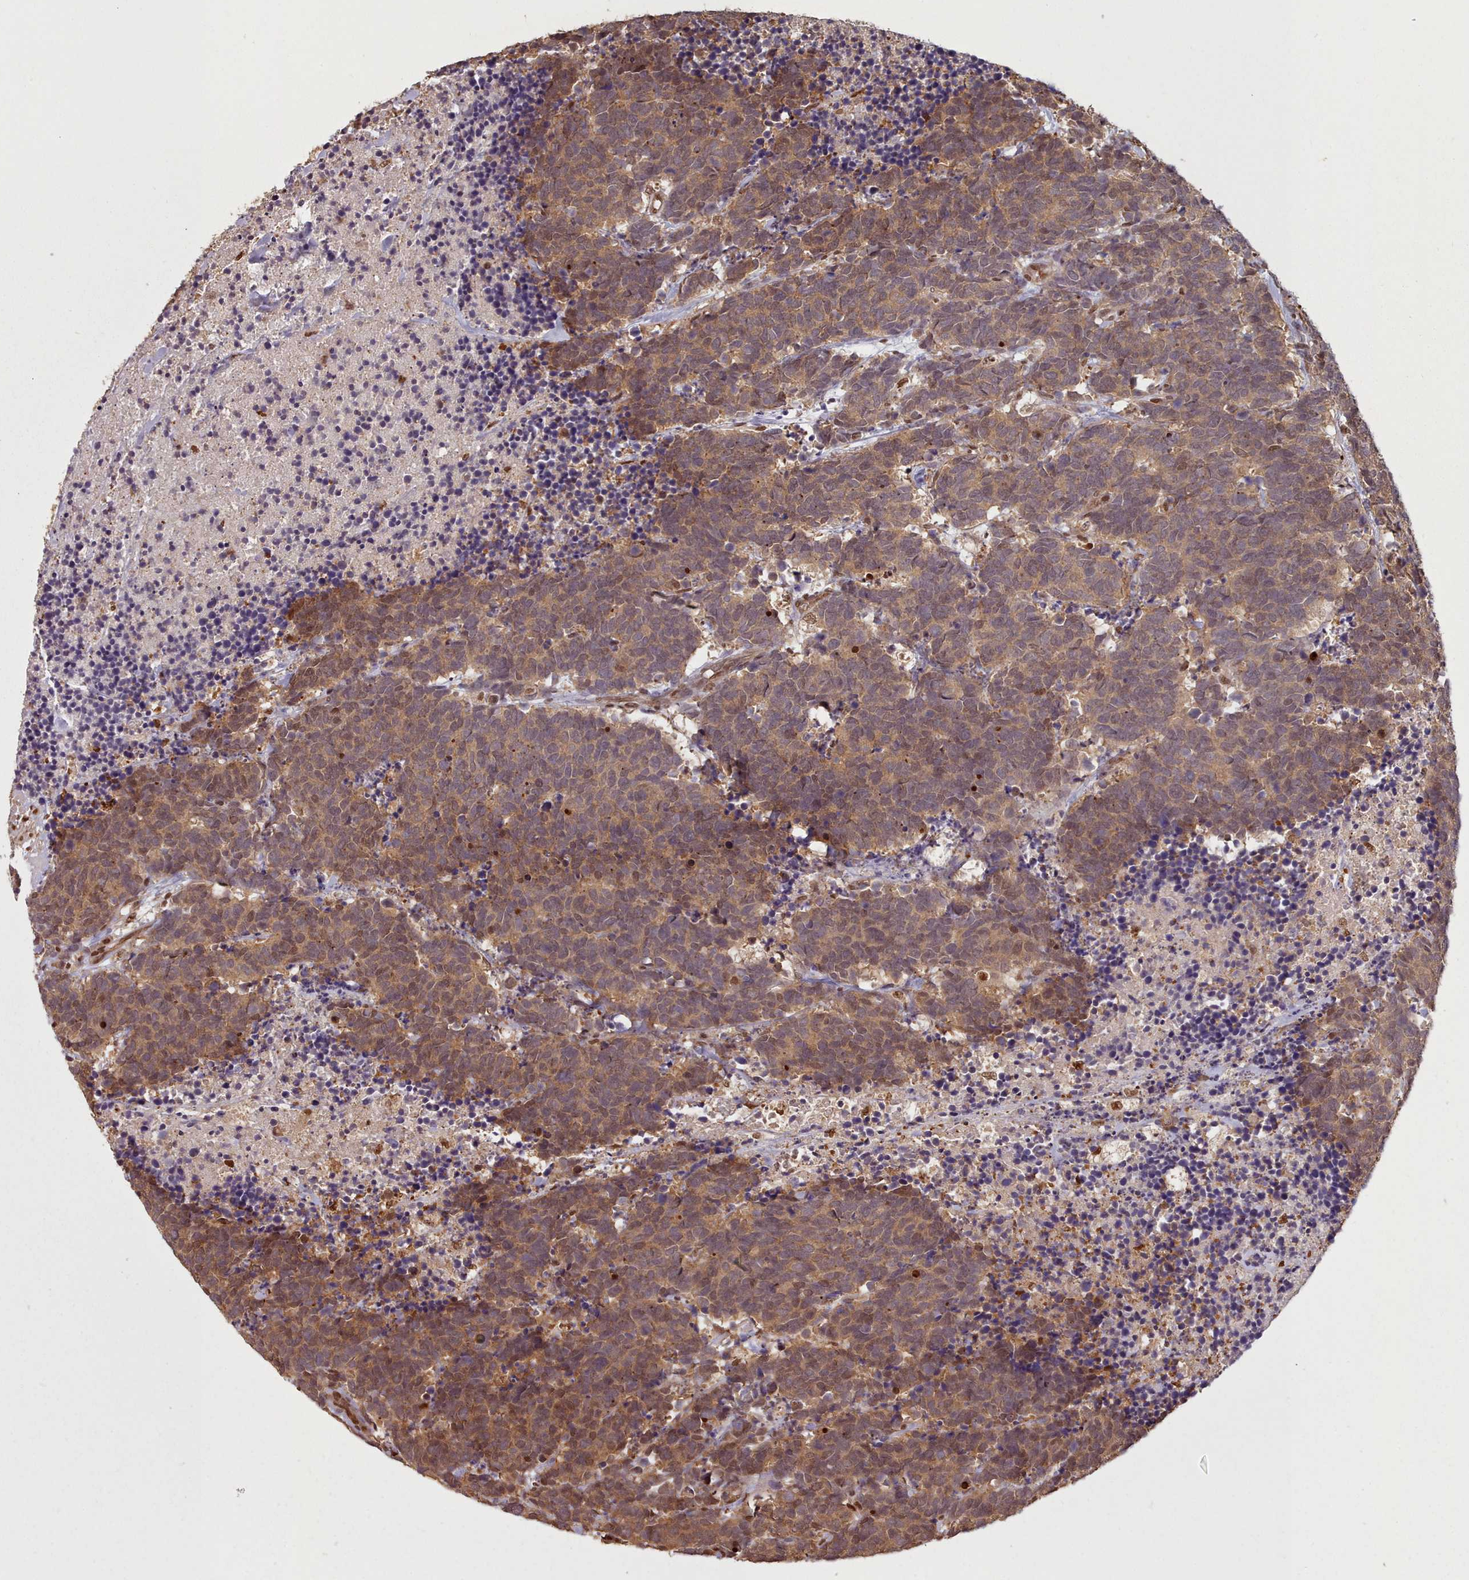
{"staining": {"intensity": "moderate", "quantity": ">75%", "location": "cytoplasmic/membranous"}, "tissue": "carcinoid", "cell_type": "Tumor cells", "image_type": "cancer", "snomed": [{"axis": "morphology", "description": "Carcinoma, NOS"}, {"axis": "morphology", "description": "Carcinoid, malignant, NOS"}, {"axis": "topography", "description": "Prostate"}], "caption": "There is medium levels of moderate cytoplasmic/membranous expression in tumor cells of carcinoma, as demonstrated by immunohistochemical staining (brown color).", "gene": "RPS27A", "patient": {"sex": "male", "age": 57}}